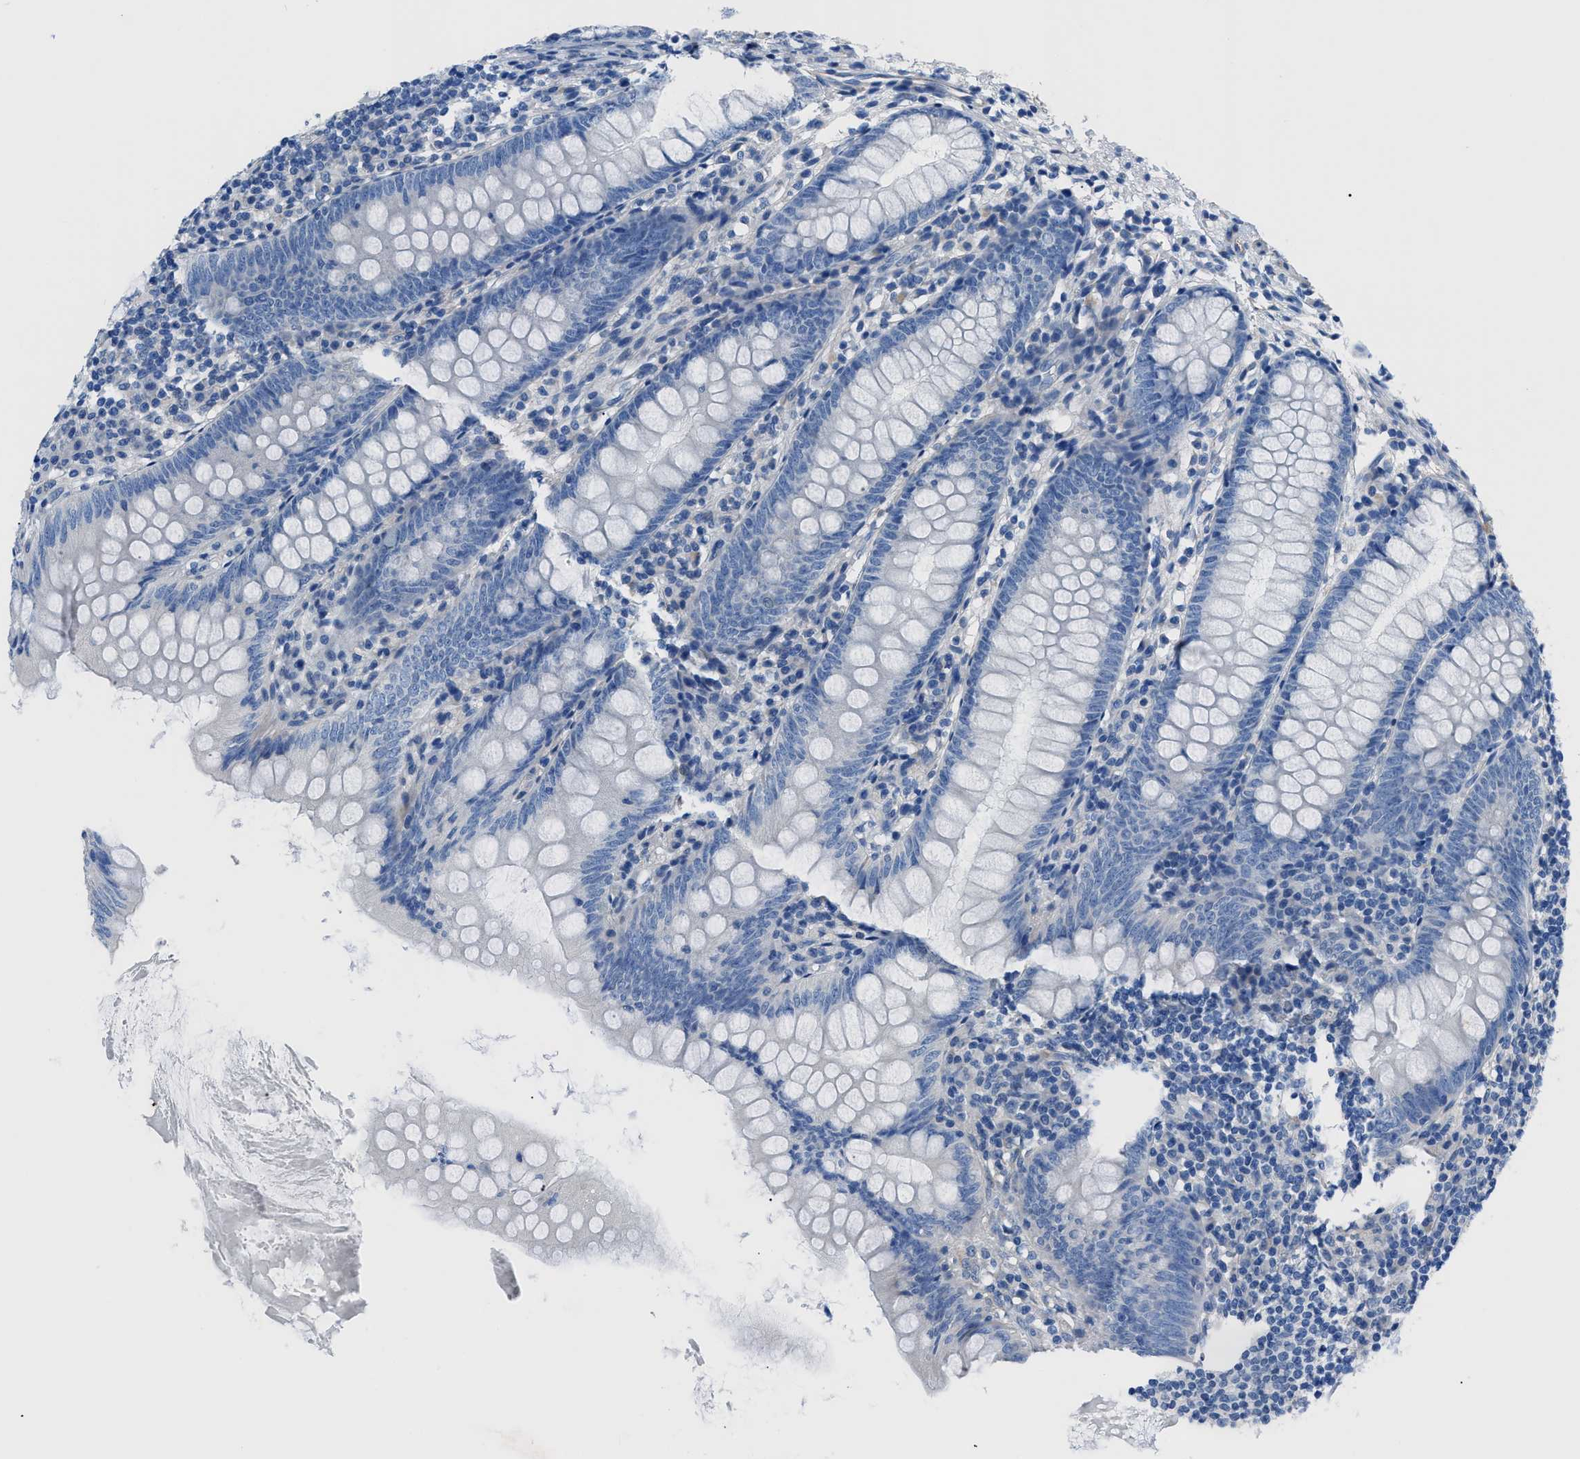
{"staining": {"intensity": "negative", "quantity": "none", "location": "none"}, "tissue": "appendix", "cell_type": "Glandular cells", "image_type": "normal", "snomed": [{"axis": "morphology", "description": "Normal tissue, NOS"}, {"axis": "topography", "description": "Appendix"}], "caption": "The histopathology image reveals no significant expression in glandular cells of appendix. (DAB immunohistochemistry visualized using brightfield microscopy, high magnification).", "gene": "ITPR1", "patient": {"sex": "female", "age": 77}}